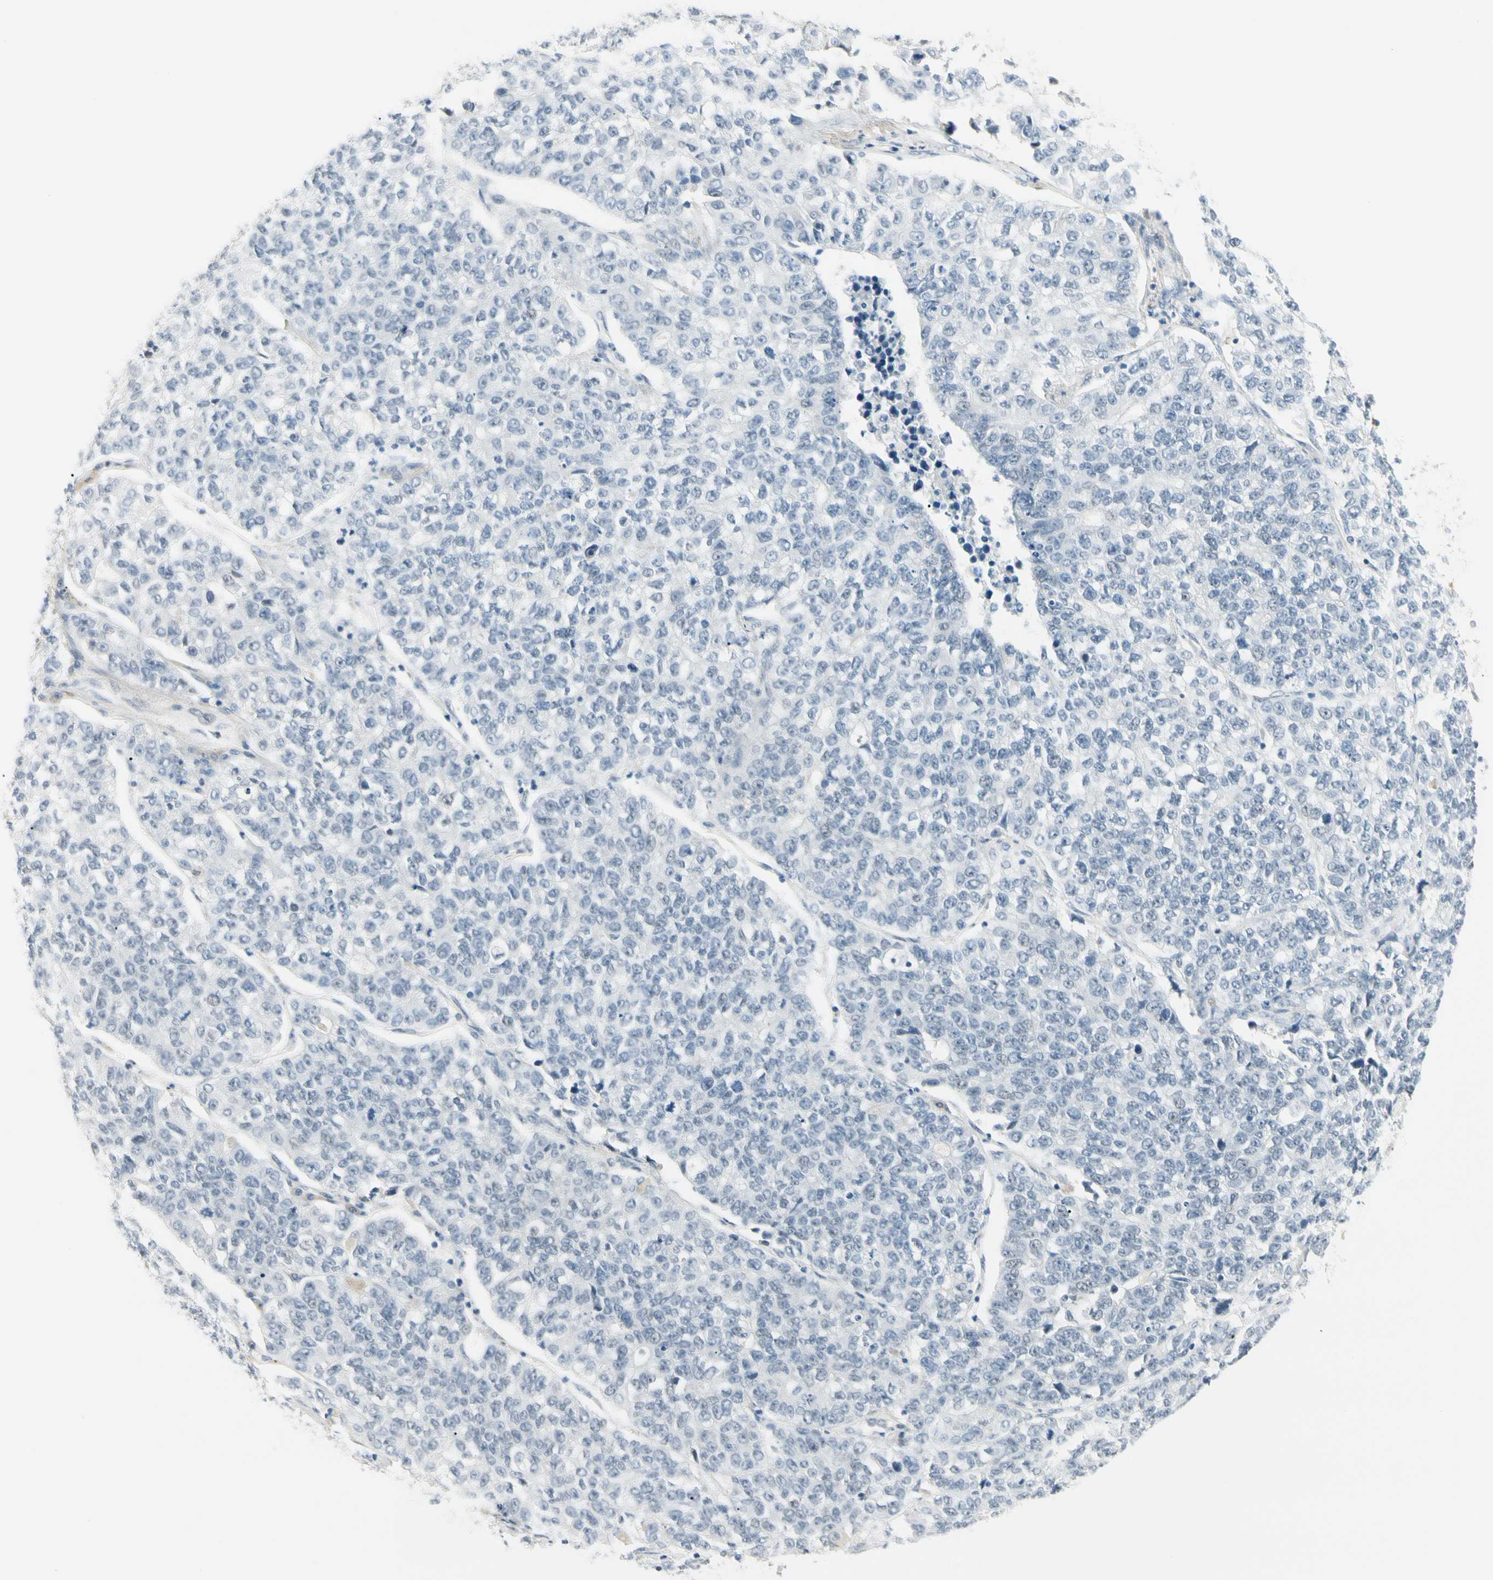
{"staining": {"intensity": "negative", "quantity": "none", "location": "none"}, "tissue": "lung cancer", "cell_type": "Tumor cells", "image_type": "cancer", "snomed": [{"axis": "morphology", "description": "Adenocarcinoma, NOS"}, {"axis": "topography", "description": "Lung"}], "caption": "Human lung cancer stained for a protein using immunohistochemistry (IHC) displays no staining in tumor cells.", "gene": "ASPN", "patient": {"sex": "male", "age": 49}}